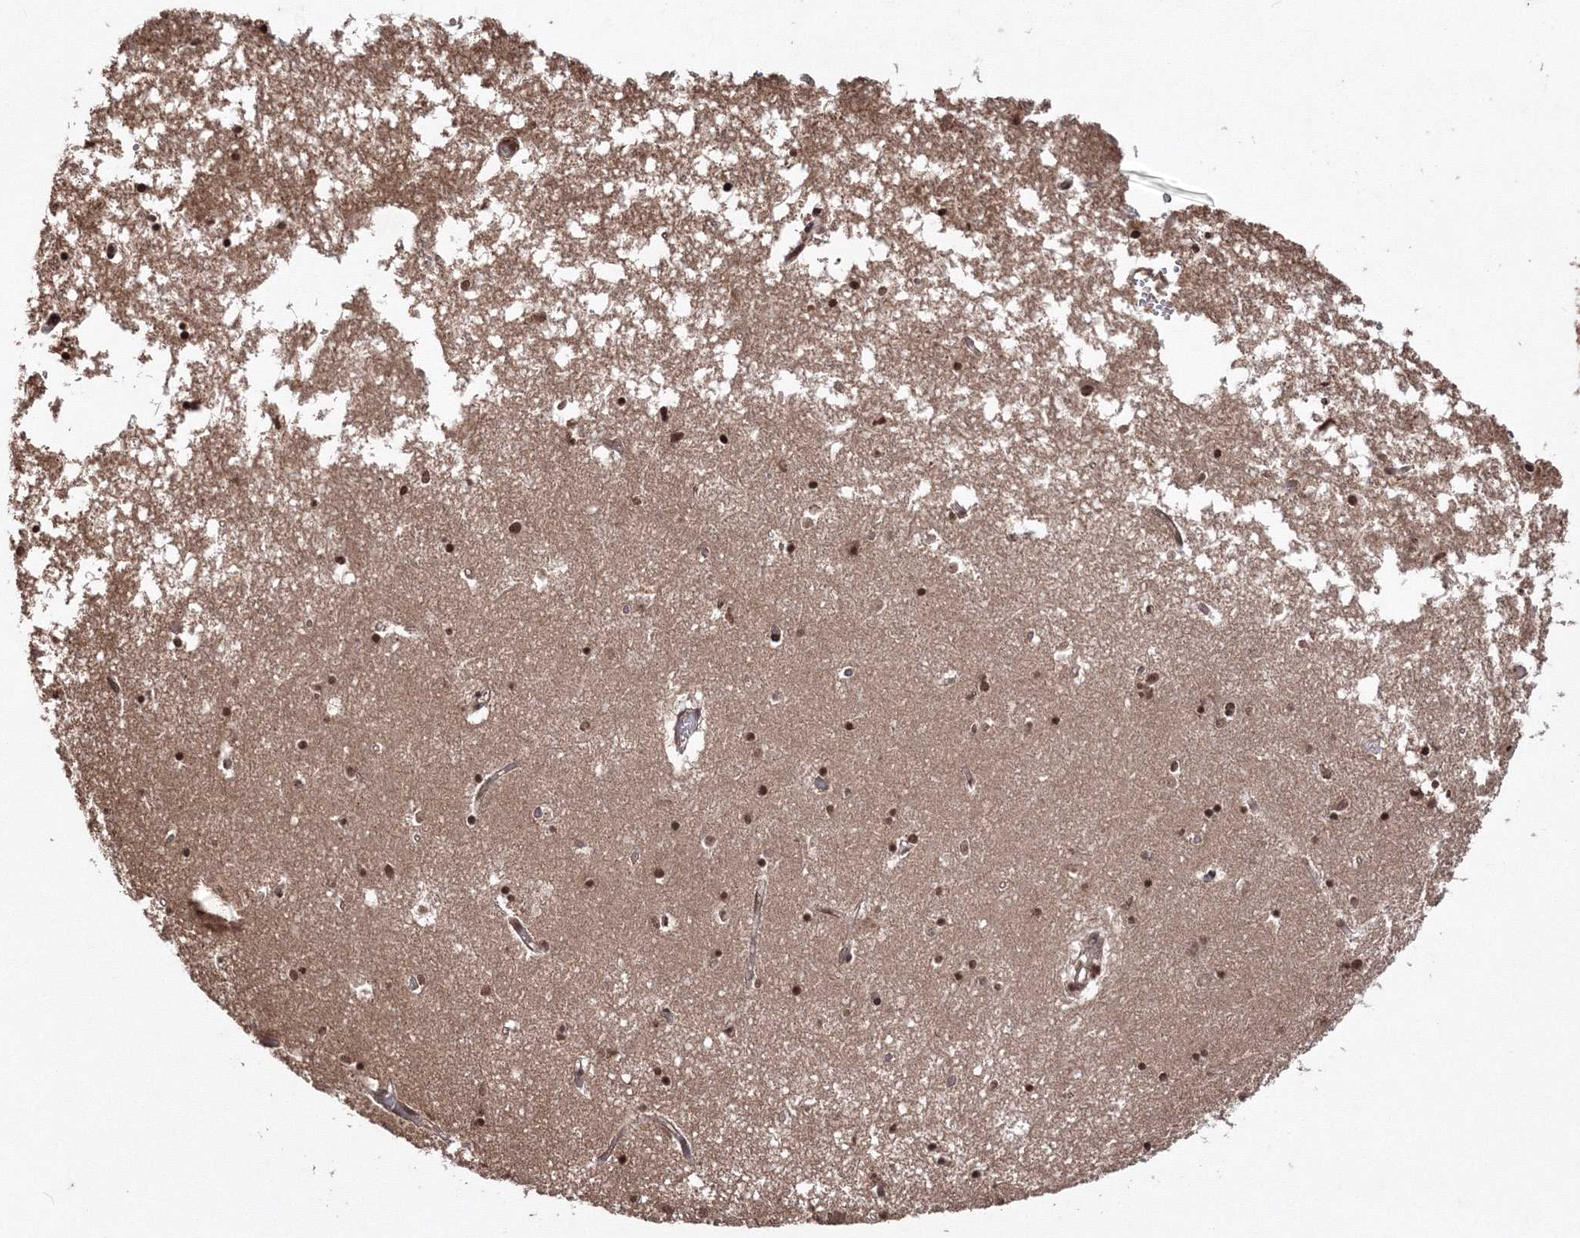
{"staining": {"intensity": "strong", "quantity": ">75%", "location": "cytoplasmic/membranous,nuclear"}, "tissue": "hippocampus", "cell_type": "Glial cells", "image_type": "normal", "snomed": [{"axis": "morphology", "description": "Normal tissue, NOS"}, {"axis": "topography", "description": "Hippocampus"}], "caption": "Protein staining of normal hippocampus demonstrates strong cytoplasmic/membranous,nuclear staining in approximately >75% of glial cells.", "gene": "PEX13", "patient": {"sex": "male", "age": 70}}